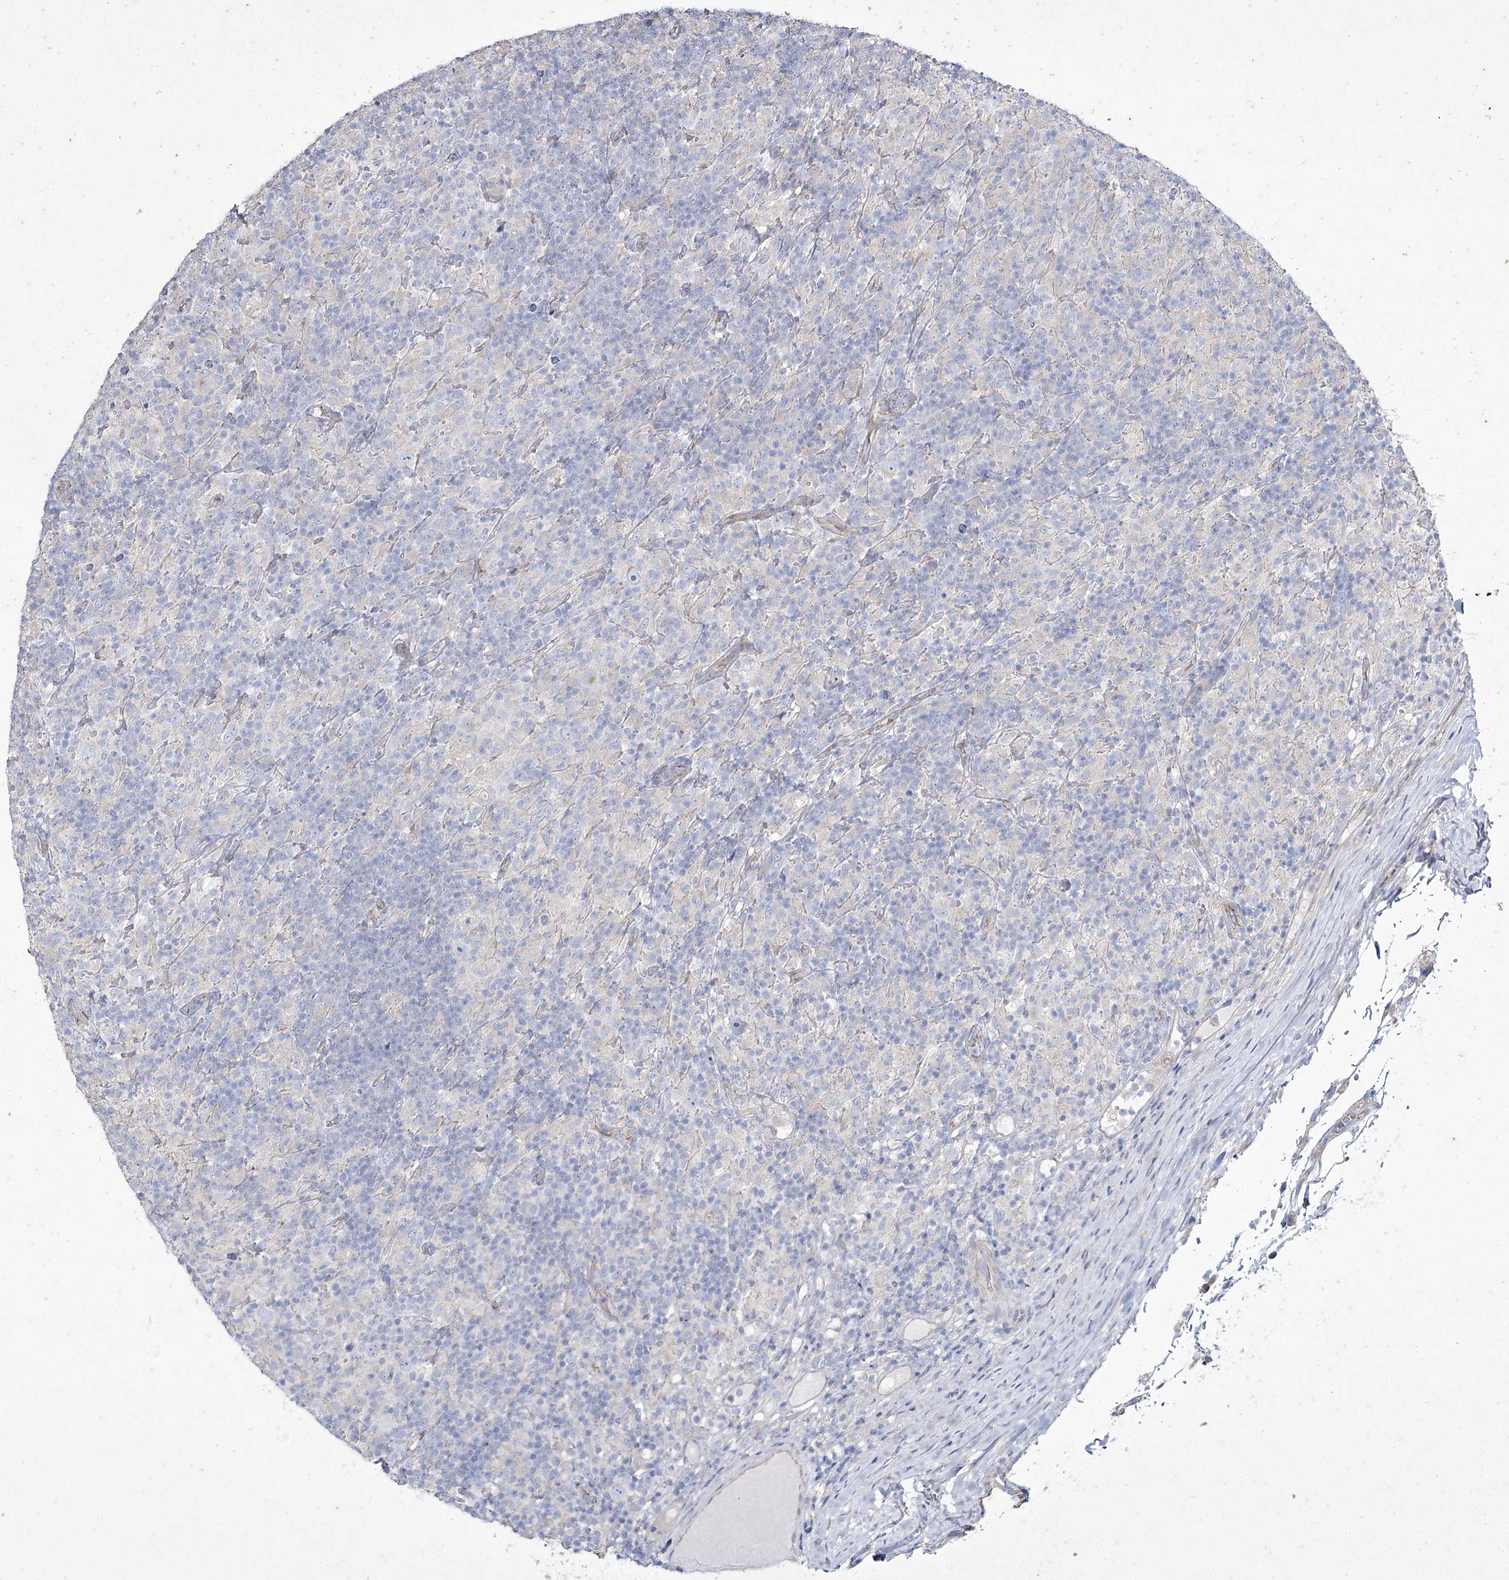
{"staining": {"intensity": "negative", "quantity": "none", "location": "none"}, "tissue": "lymphoma", "cell_type": "Tumor cells", "image_type": "cancer", "snomed": [{"axis": "morphology", "description": "Hodgkin's disease, NOS"}, {"axis": "topography", "description": "Lymph node"}], "caption": "DAB immunohistochemical staining of human Hodgkin's disease reveals no significant positivity in tumor cells.", "gene": "LDLRAD3", "patient": {"sex": "male", "age": 70}}